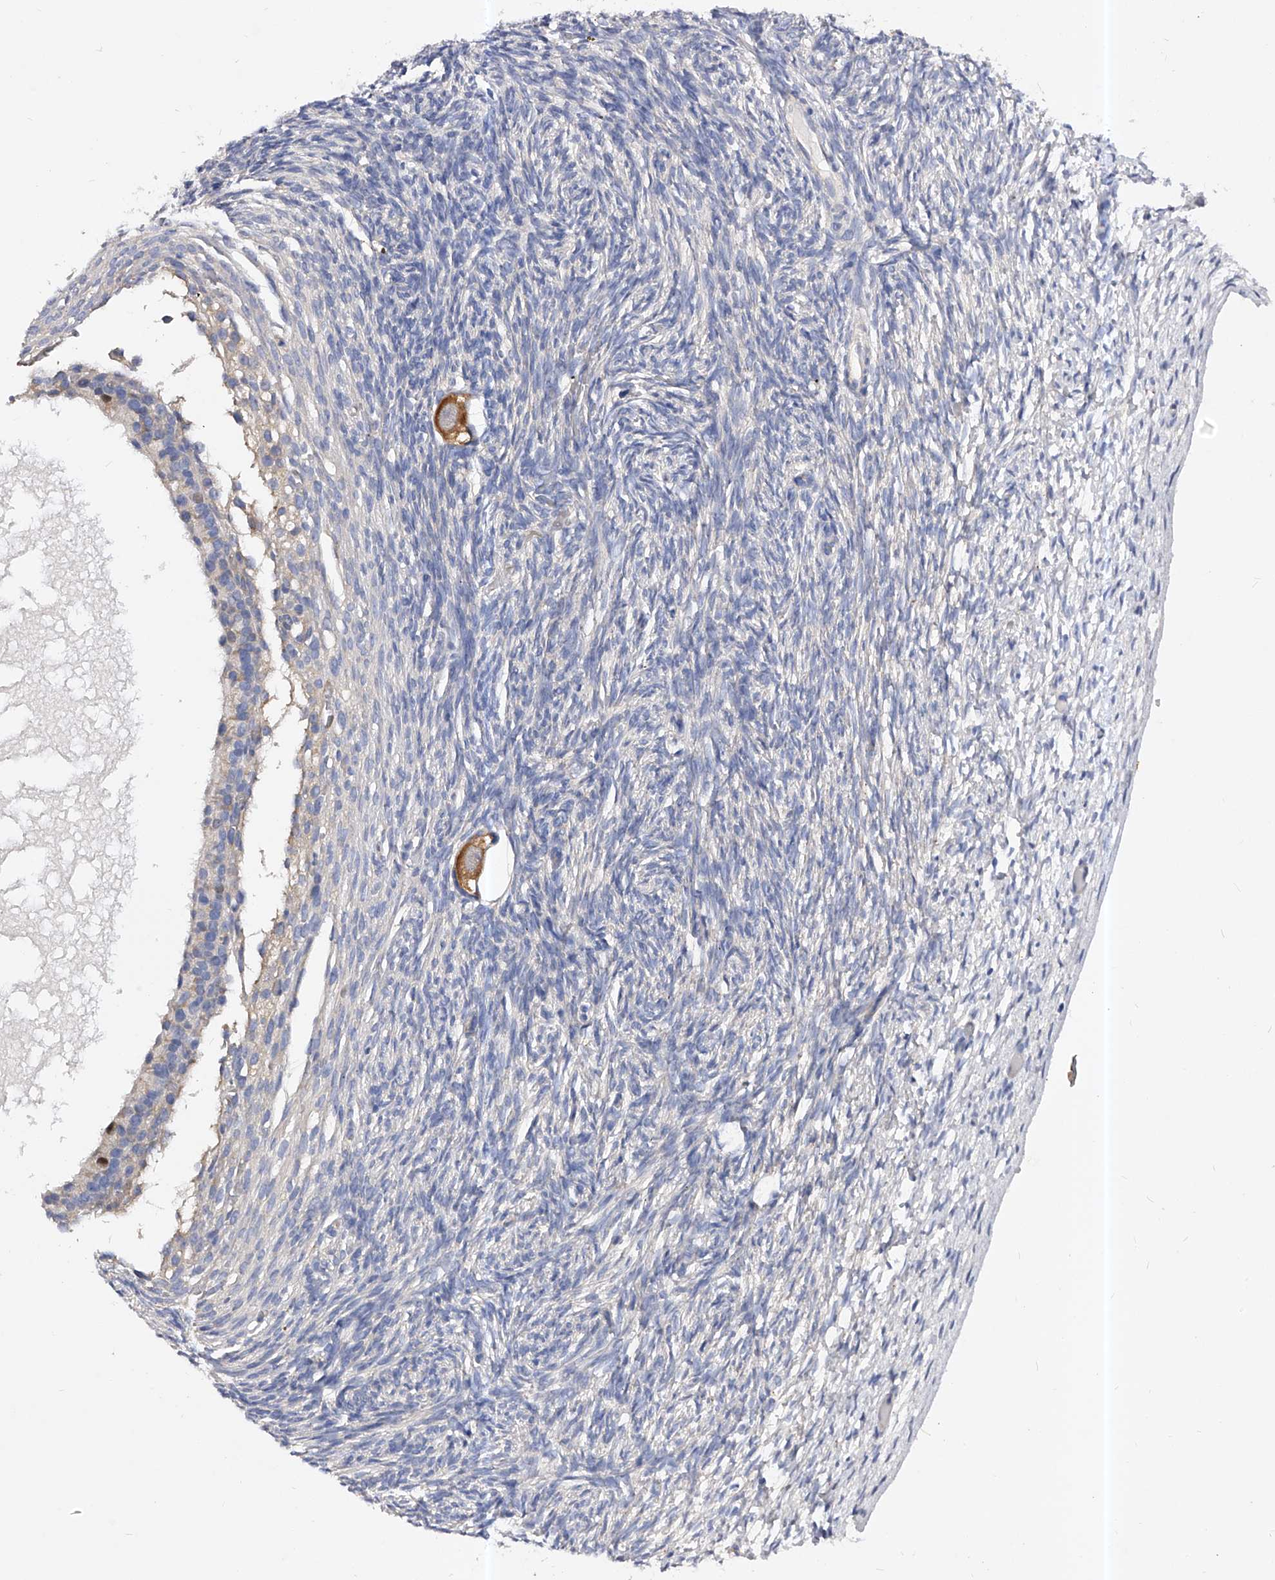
{"staining": {"intensity": "strong", "quantity": ">75%", "location": "cytoplasmic/membranous"}, "tissue": "ovary", "cell_type": "Follicle cells", "image_type": "normal", "snomed": [{"axis": "morphology", "description": "Normal tissue, NOS"}, {"axis": "topography", "description": "Ovary"}], "caption": "The histopathology image displays staining of unremarkable ovary, revealing strong cytoplasmic/membranous protein positivity (brown color) within follicle cells. The staining was performed using DAB to visualize the protein expression in brown, while the nuclei were stained in blue with hematoxylin (Magnification: 20x).", "gene": "PPP5C", "patient": {"sex": "female", "age": 34}}